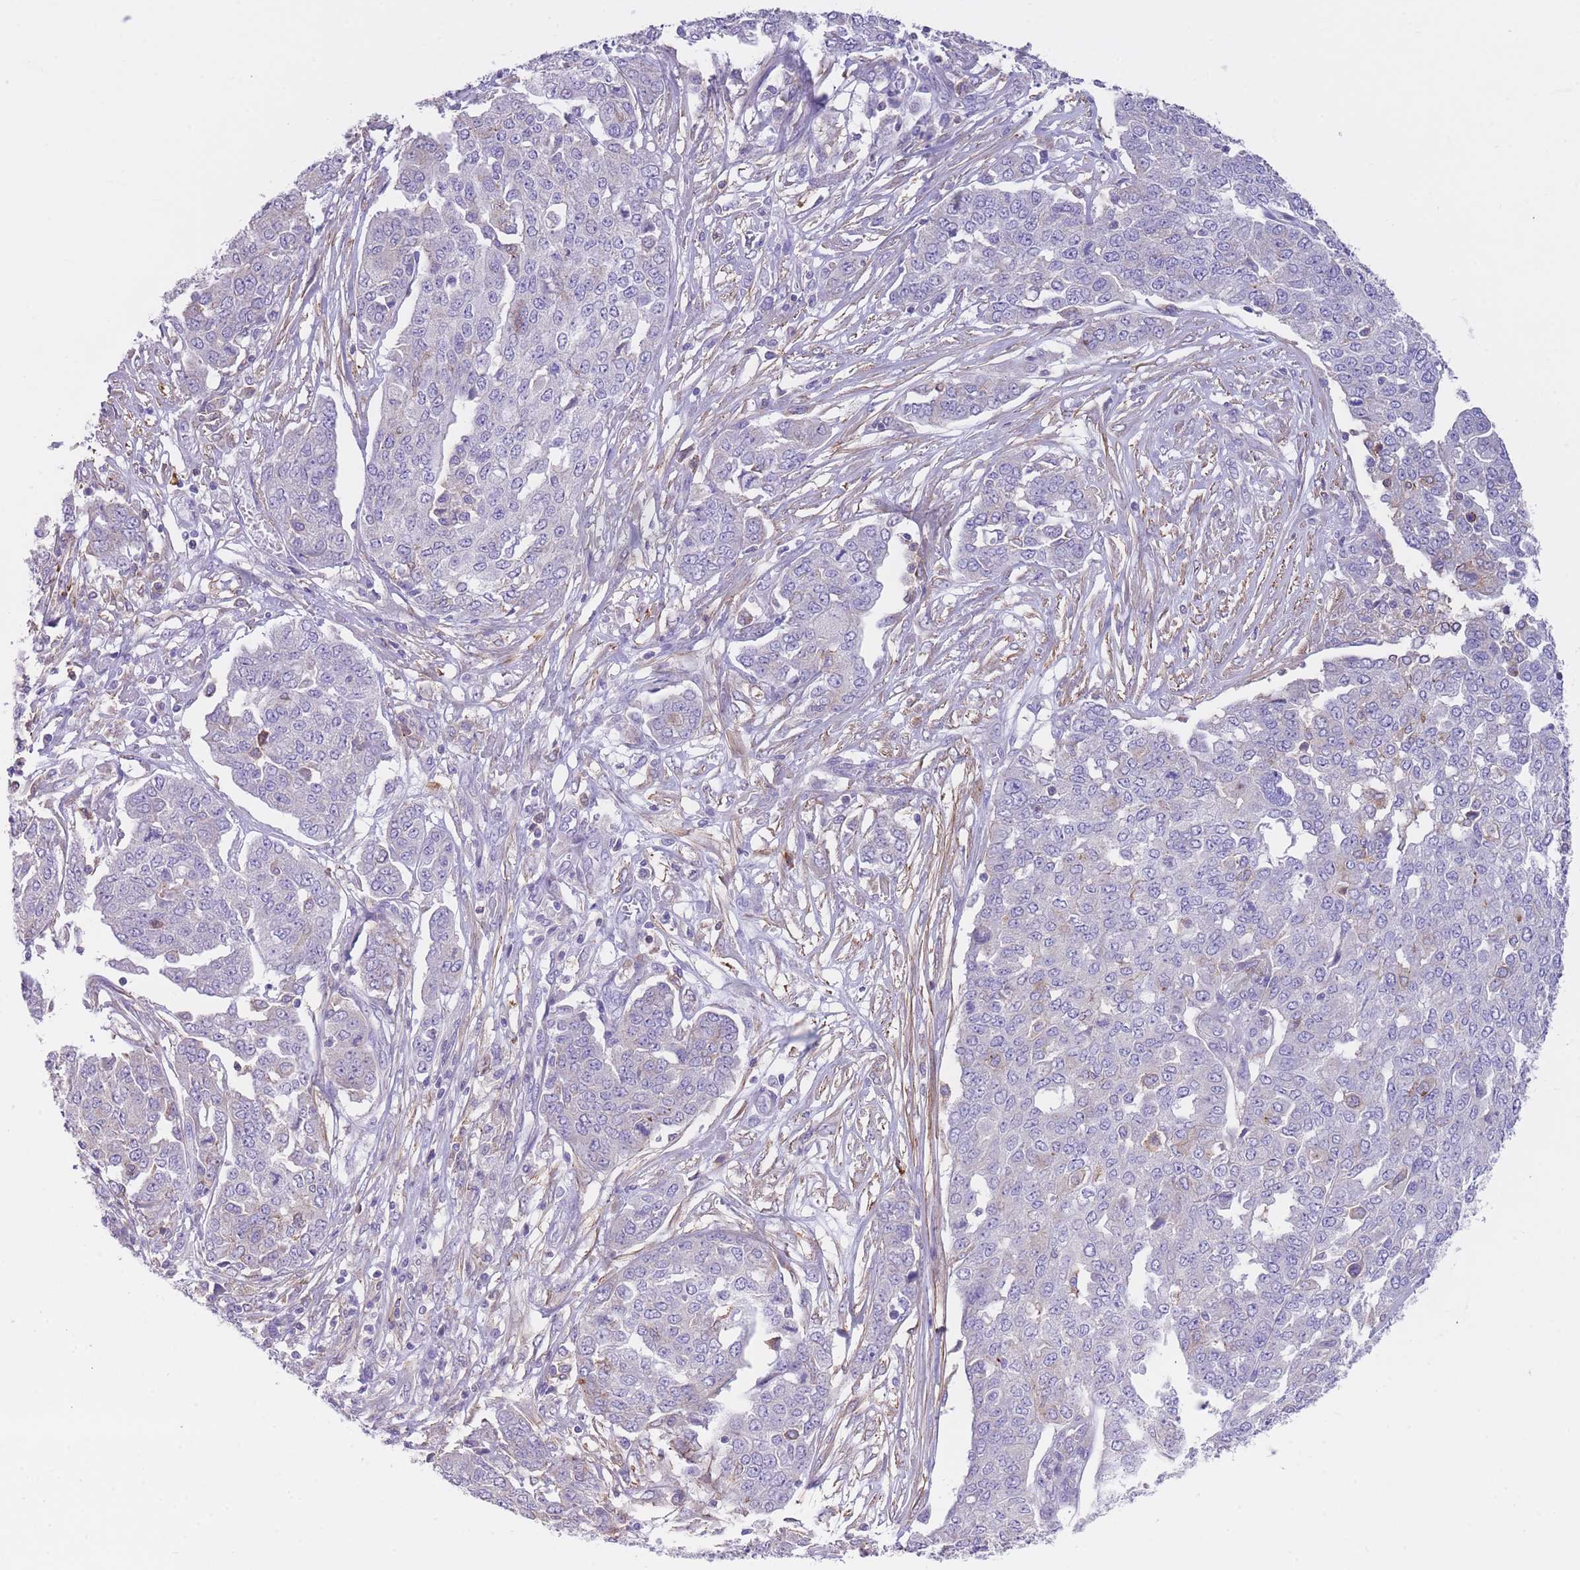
{"staining": {"intensity": "negative", "quantity": "none", "location": "none"}, "tissue": "ovarian cancer", "cell_type": "Tumor cells", "image_type": "cancer", "snomed": [{"axis": "morphology", "description": "Cystadenocarcinoma, serous, NOS"}, {"axis": "topography", "description": "Soft tissue"}, {"axis": "topography", "description": "Ovary"}], "caption": "Ovarian cancer (serous cystadenocarcinoma) stained for a protein using IHC reveals no expression tumor cells.", "gene": "LDB3", "patient": {"sex": "female", "age": 57}}